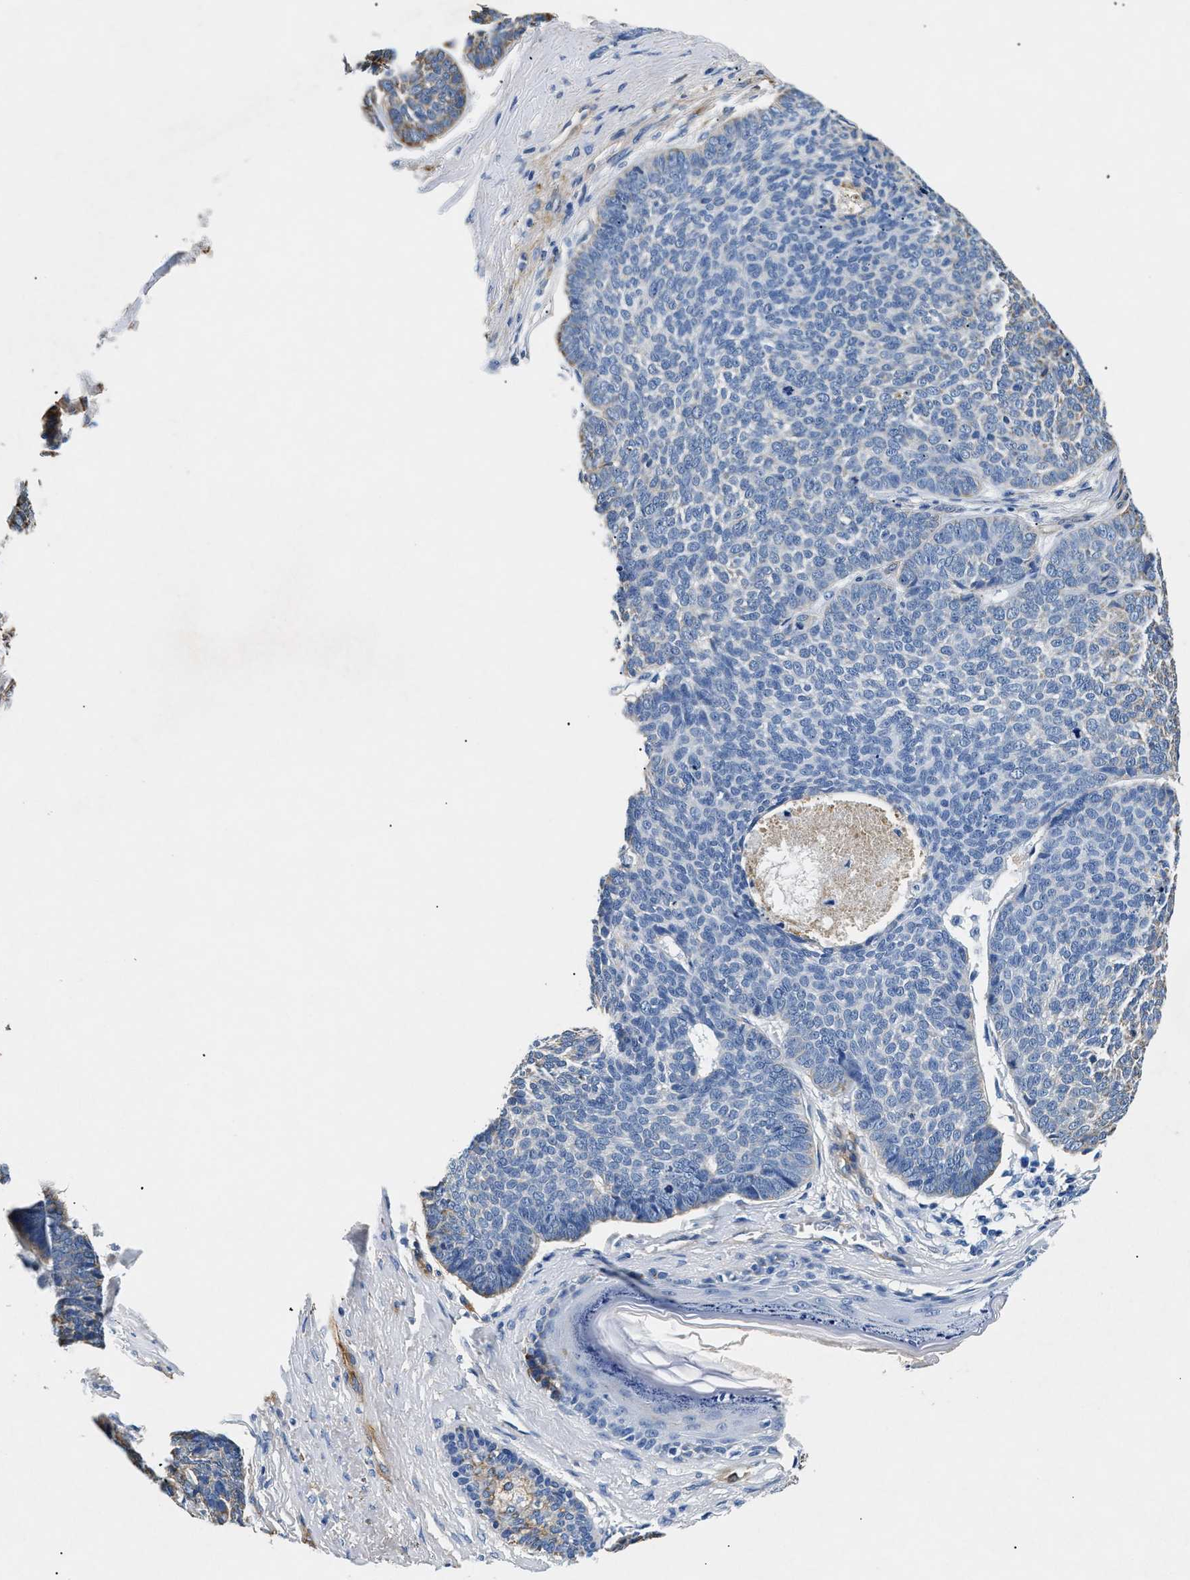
{"staining": {"intensity": "weak", "quantity": "<25%", "location": "cytoplasmic/membranous"}, "tissue": "skin cancer", "cell_type": "Tumor cells", "image_type": "cancer", "snomed": [{"axis": "morphology", "description": "Basal cell carcinoma"}, {"axis": "topography", "description": "Skin"}], "caption": "This is an immunohistochemistry histopathology image of skin cancer. There is no positivity in tumor cells.", "gene": "LAMA3", "patient": {"sex": "male", "age": 84}}